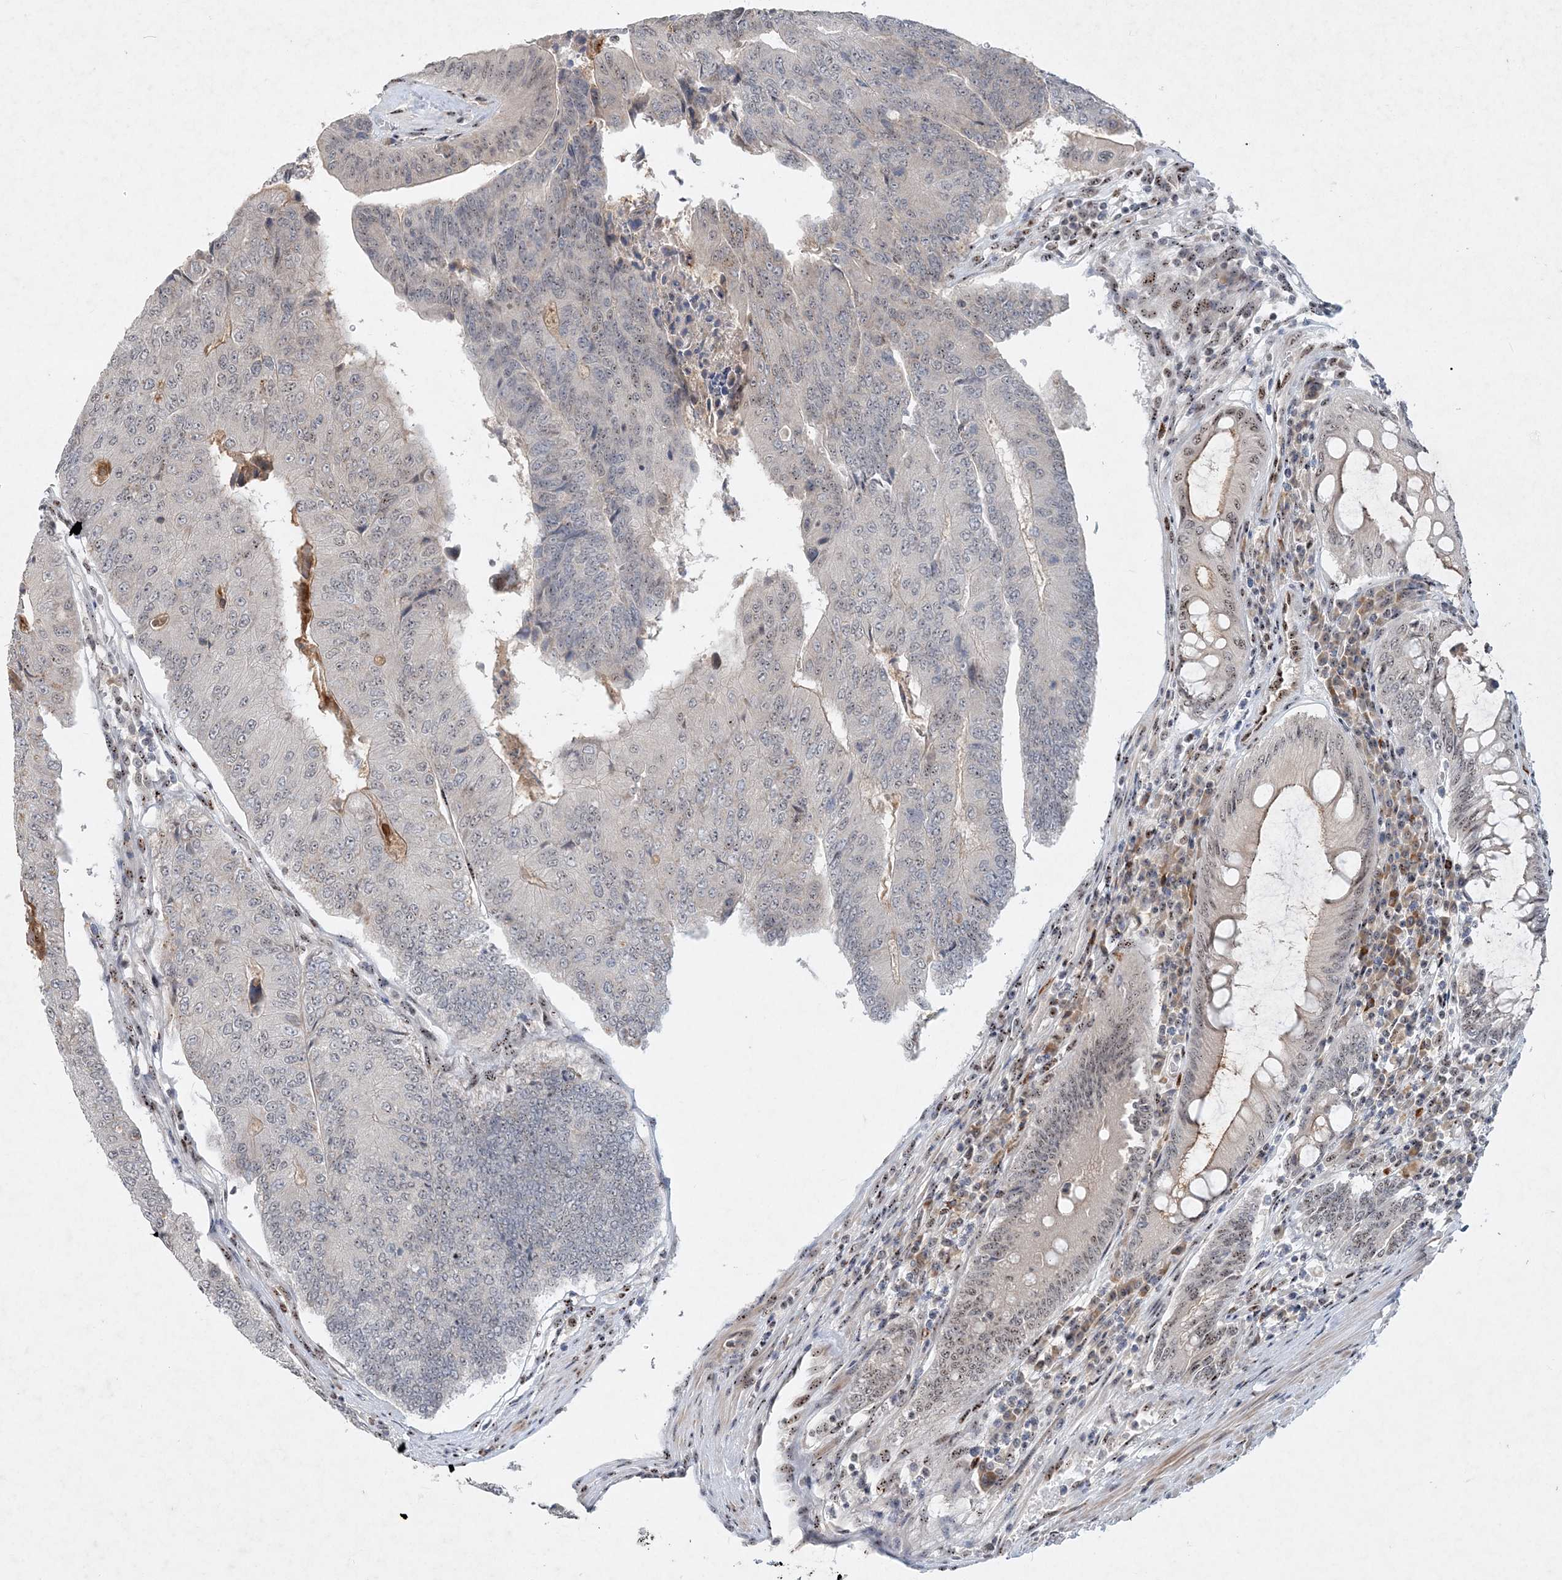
{"staining": {"intensity": "weak", "quantity": "<25%", "location": "nuclear"}, "tissue": "colorectal cancer", "cell_type": "Tumor cells", "image_type": "cancer", "snomed": [{"axis": "morphology", "description": "Adenocarcinoma, NOS"}, {"axis": "topography", "description": "Colon"}], "caption": "Immunohistochemistry (IHC) photomicrograph of neoplastic tissue: human adenocarcinoma (colorectal) stained with DAB exhibits no significant protein staining in tumor cells.", "gene": "GIN1", "patient": {"sex": "female", "age": 67}}